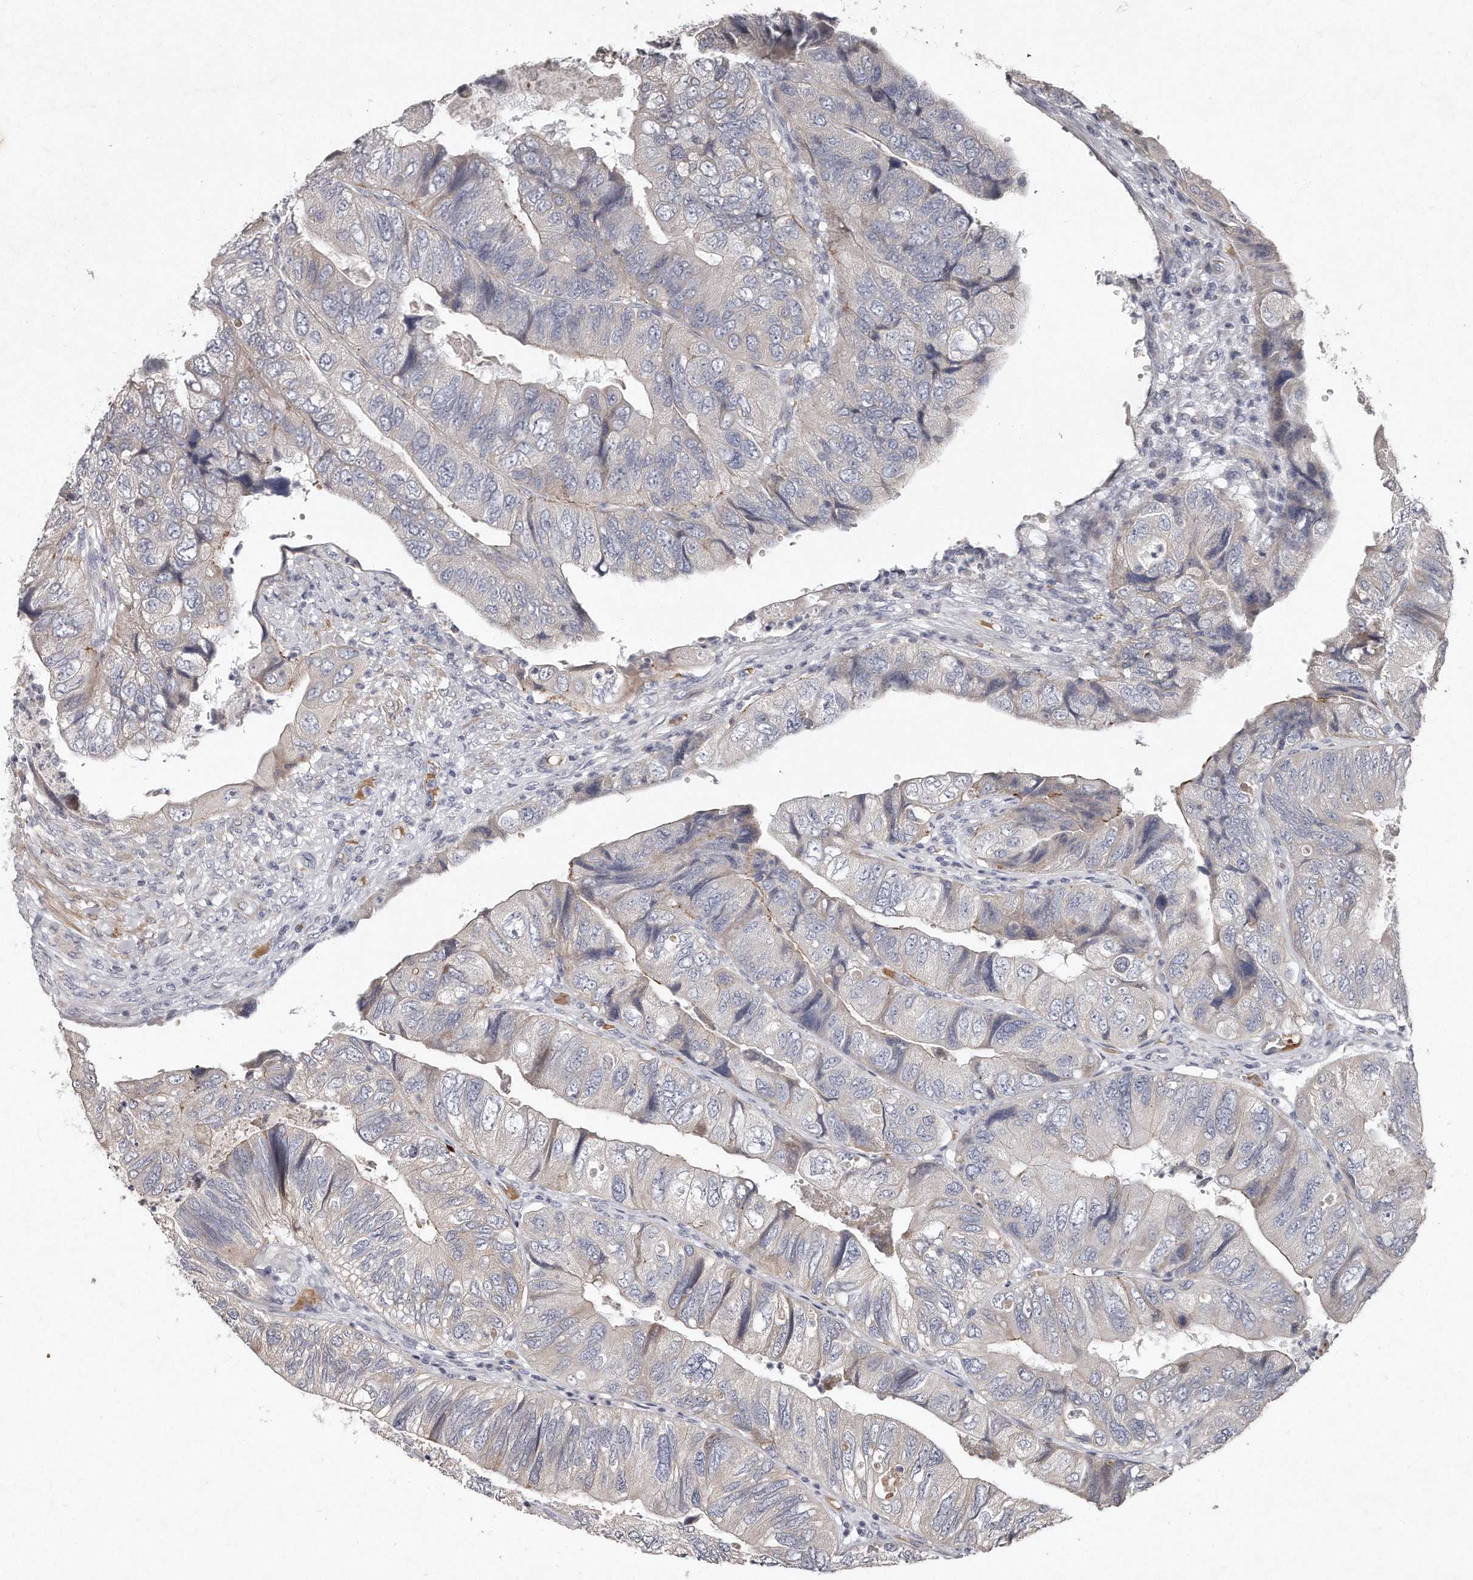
{"staining": {"intensity": "negative", "quantity": "none", "location": "none"}, "tissue": "colorectal cancer", "cell_type": "Tumor cells", "image_type": "cancer", "snomed": [{"axis": "morphology", "description": "Adenocarcinoma, NOS"}, {"axis": "topography", "description": "Rectum"}], "caption": "A micrograph of human adenocarcinoma (colorectal) is negative for staining in tumor cells.", "gene": "TECR", "patient": {"sex": "male", "age": 63}}